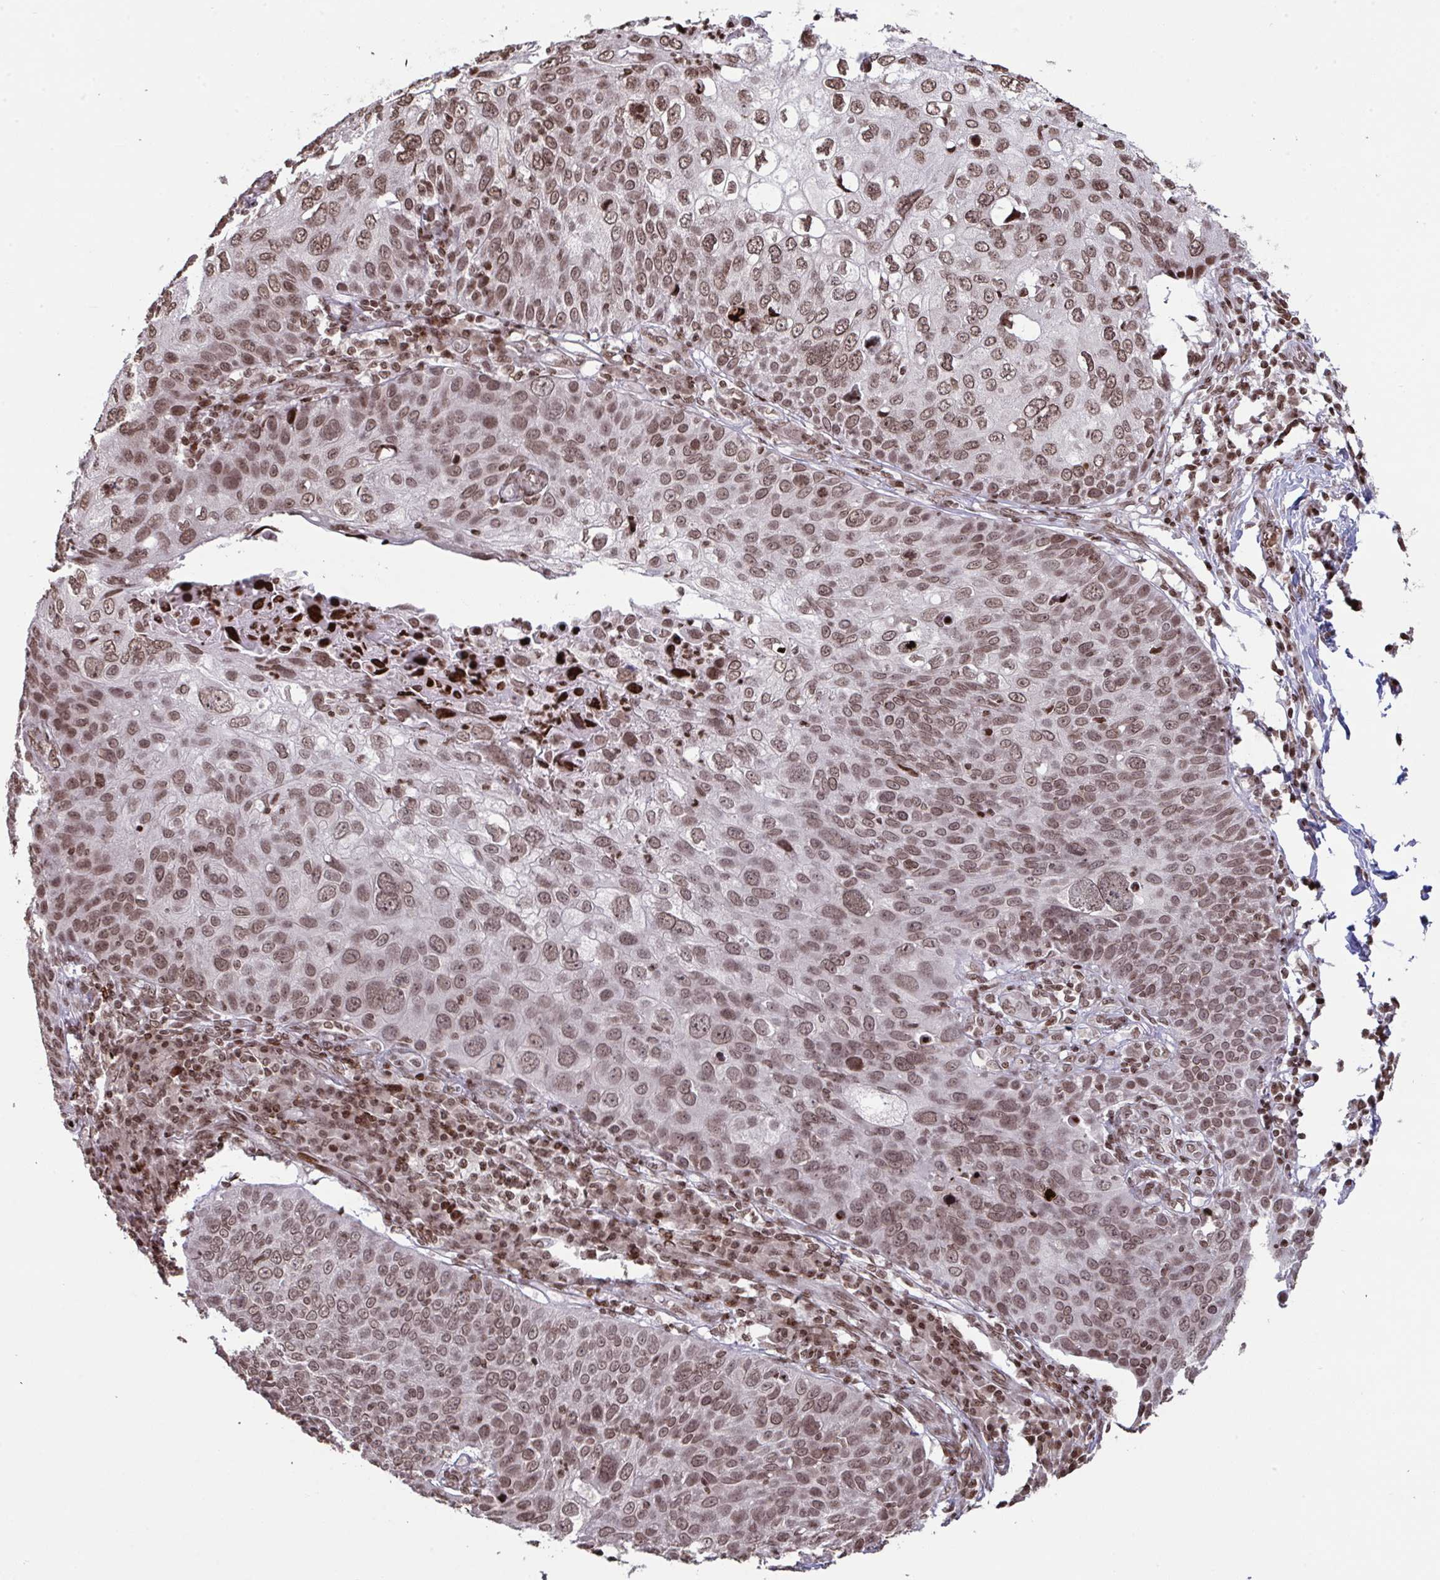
{"staining": {"intensity": "moderate", "quantity": ">75%", "location": "nuclear"}, "tissue": "skin cancer", "cell_type": "Tumor cells", "image_type": "cancer", "snomed": [{"axis": "morphology", "description": "Squamous cell carcinoma, NOS"}, {"axis": "topography", "description": "Skin"}], "caption": "Moderate nuclear protein positivity is present in approximately >75% of tumor cells in skin squamous cell carcinoma. Ihc stains the protein of interest in brown and the nuclei are stained blue.", "gene": "NIP7", "patient": {"sex": "male", "age": 87}}